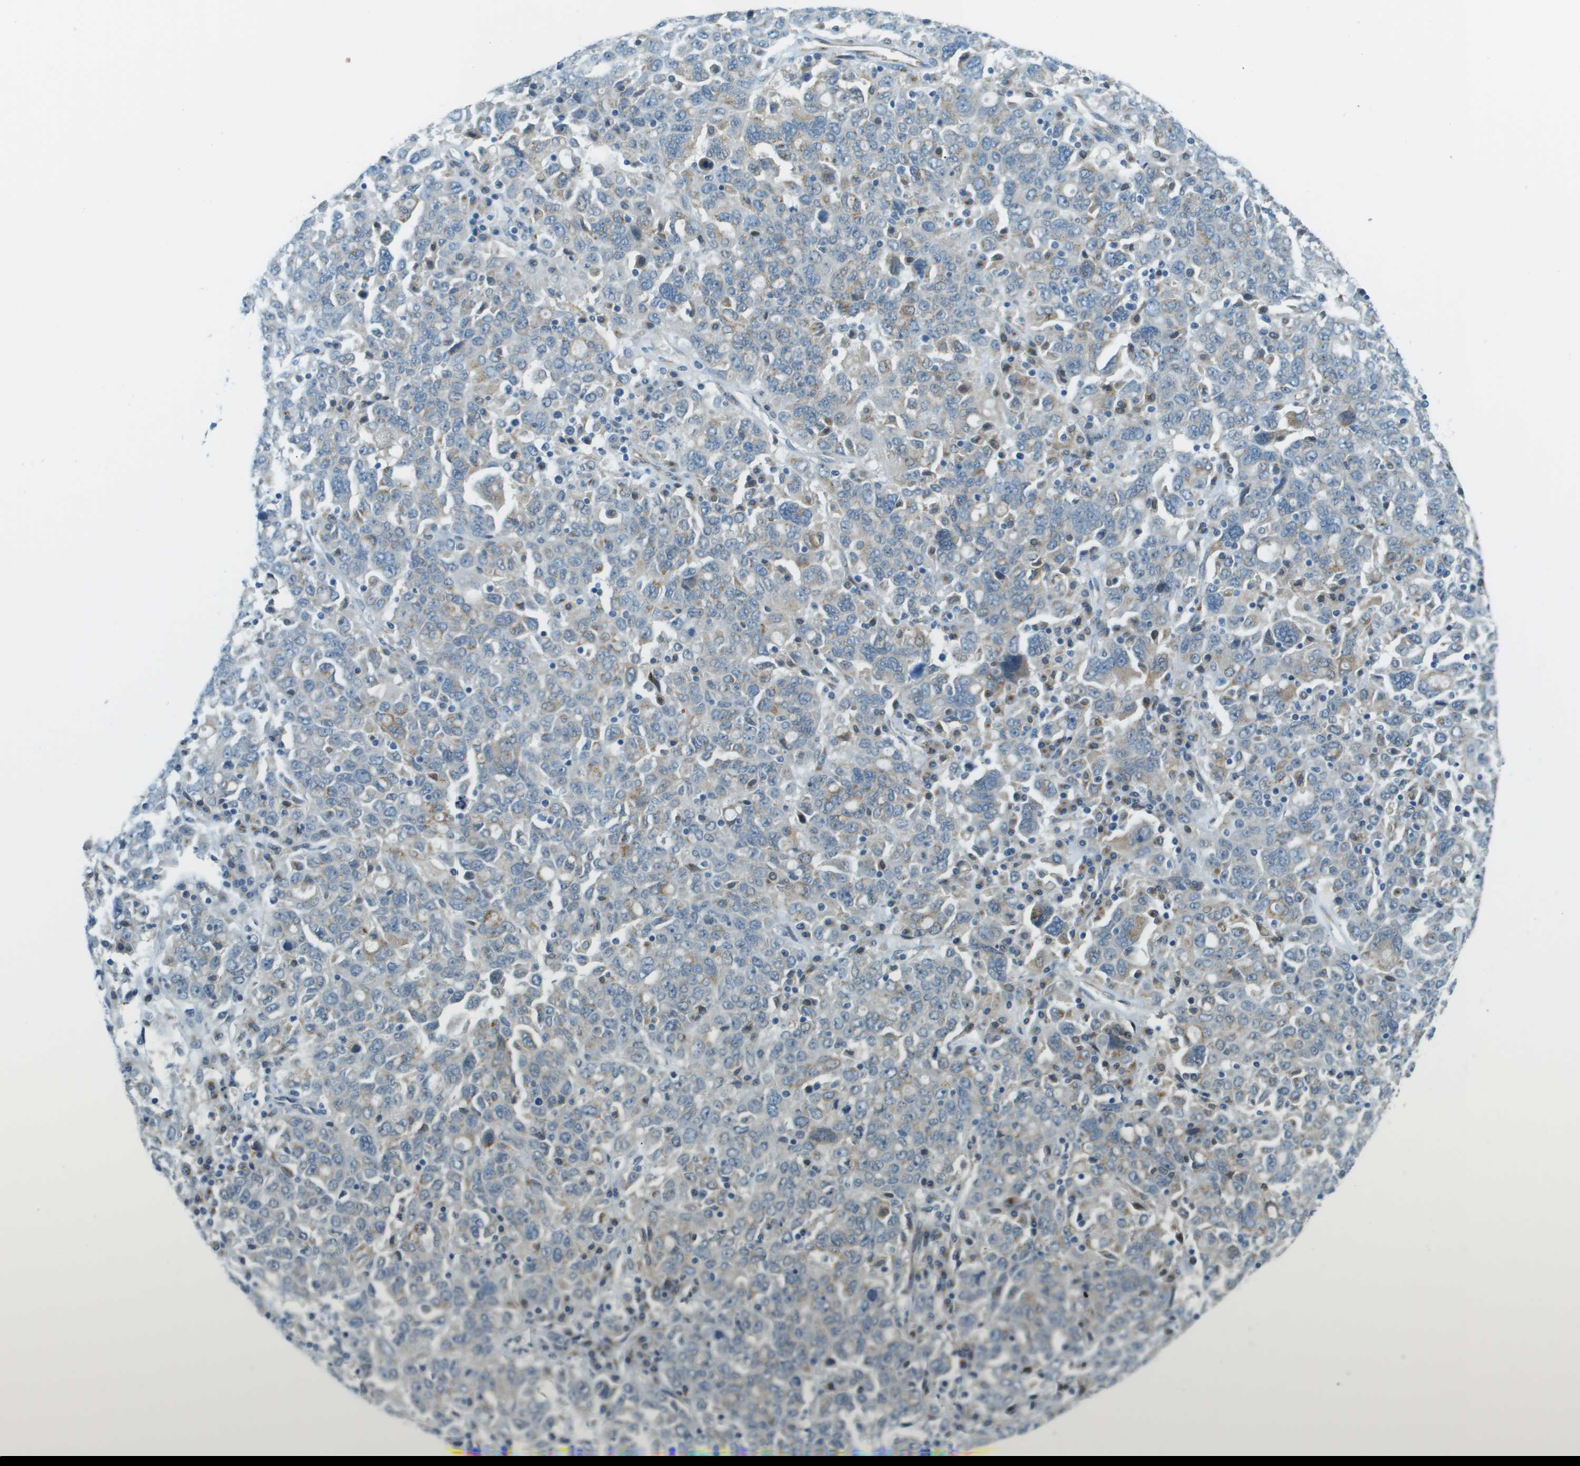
{"staining": {"intensity": "weak", "quantity": "<25%", "location": "cytoplasmic/membranous"}, "tissue": "ovarian cancer", "cell_type": "Tumor cells", "image_type": "cancer", "snomed": [{"axis": "morphology", "description": "Carcinoma, endometroid"}, {"axis": "topography", "description": "Ovary"}], "caption": "Human ovarian cancer stained for a protein using IHC reveals no staining in tumor cells.", "gene": "ACBD3", "patient": {"sex": "female", "age": 62}}